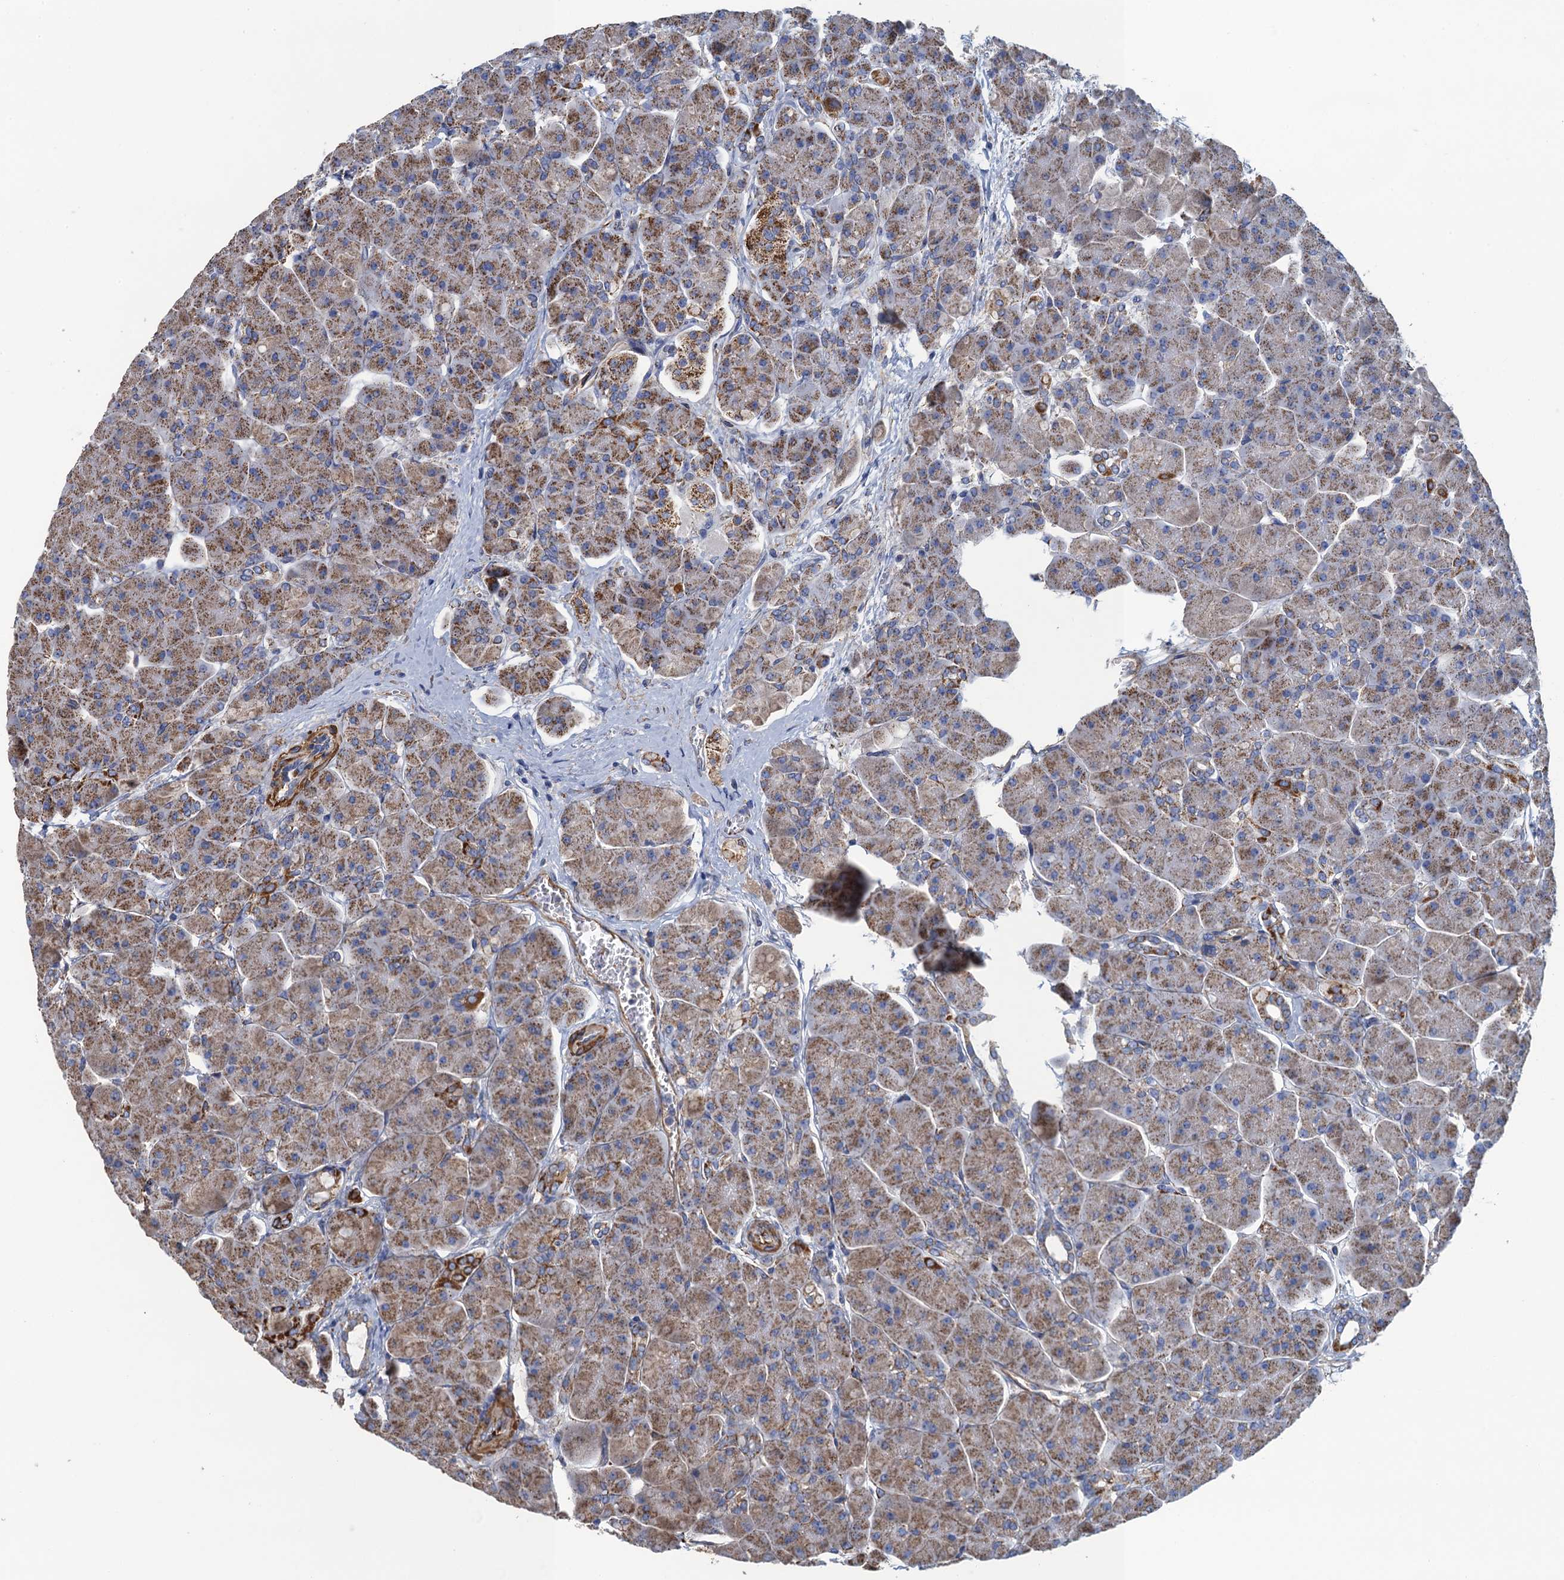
{"staining": {"intensity": "moderate", "quantity": ">75%", "location": "cytoplasmic/membranous"}, "tissue": "pancreas", "cell_type": "Exocrine glandular cells", "image_type": "normal", "snomed": [{"axis": "morphology", "description": "Normal tissue, NOS"}, {"axis": "topography", "description": "Pancreas"}], "caption": "Immunohistochemistry photomicrograph of normal pancreas: pancreas stained using immunohistochemistry (IHC) demonstrates medium levels of moderate protein expression localized specifically in the cytoplasmic/membranous of exocrine glandular cells, appearing as a cytoplasmic/membranous brown color.", "gene": "ENSG00000260643", "patient": {"sex": "male", "age": 66}}